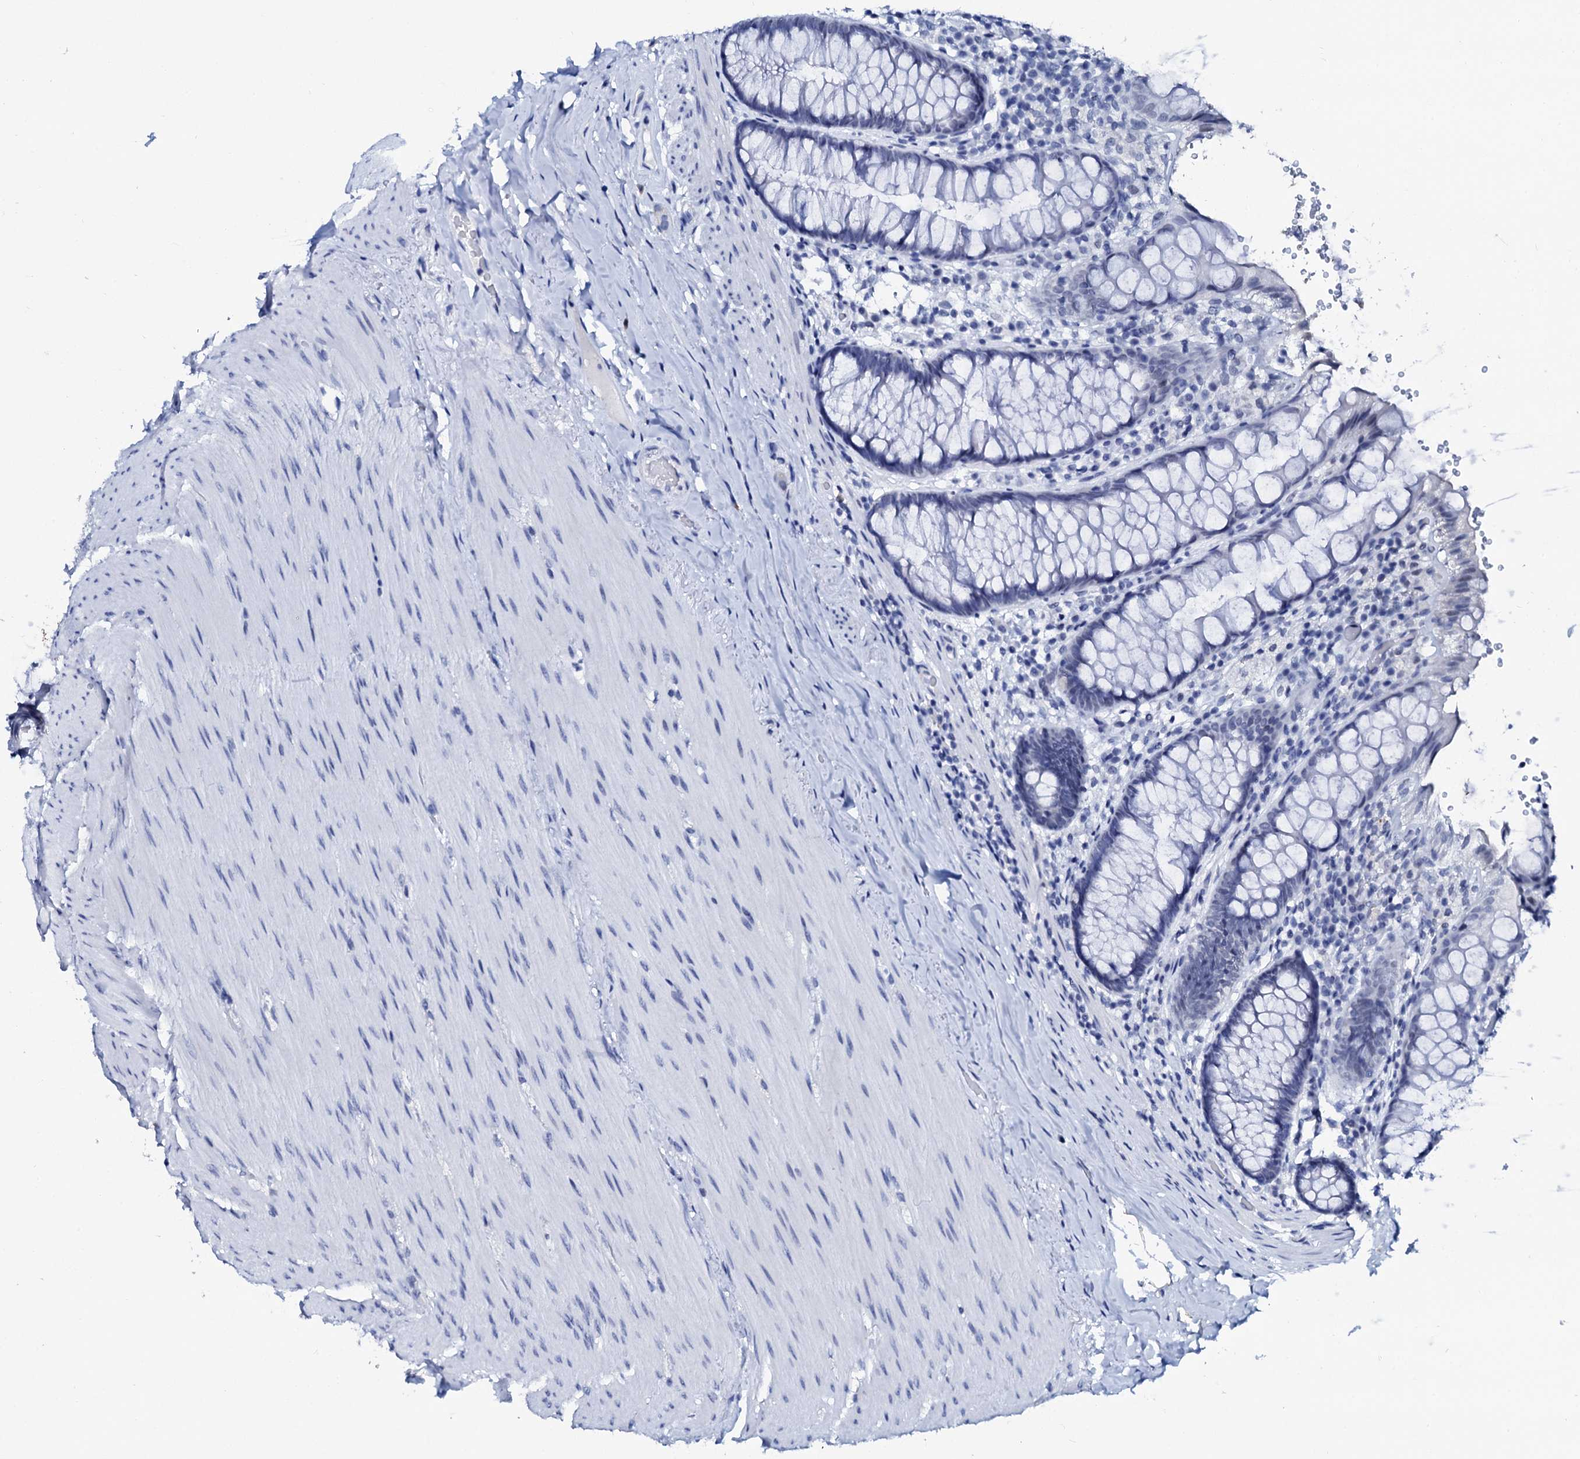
{"staining": {"intensity": "negative", "quantity": "none", "location": "none"}, "tissue": "rectum", "cell_type": "Glandular cells", "image_type": "normal", "snomed": [{"axis": "morphology", "description": "Normal tissue, NOS"}, {"axis": "topography", "description": "Rectum"}], "caption": "High magnification brightfield microscopy of benign rectum stained with DAB (brown) and counterstained with hematoxylin (blue): glandular cells show no significant staining.", "gene": "SPATA19", "patient": {"sex": "male", "age": 83}}